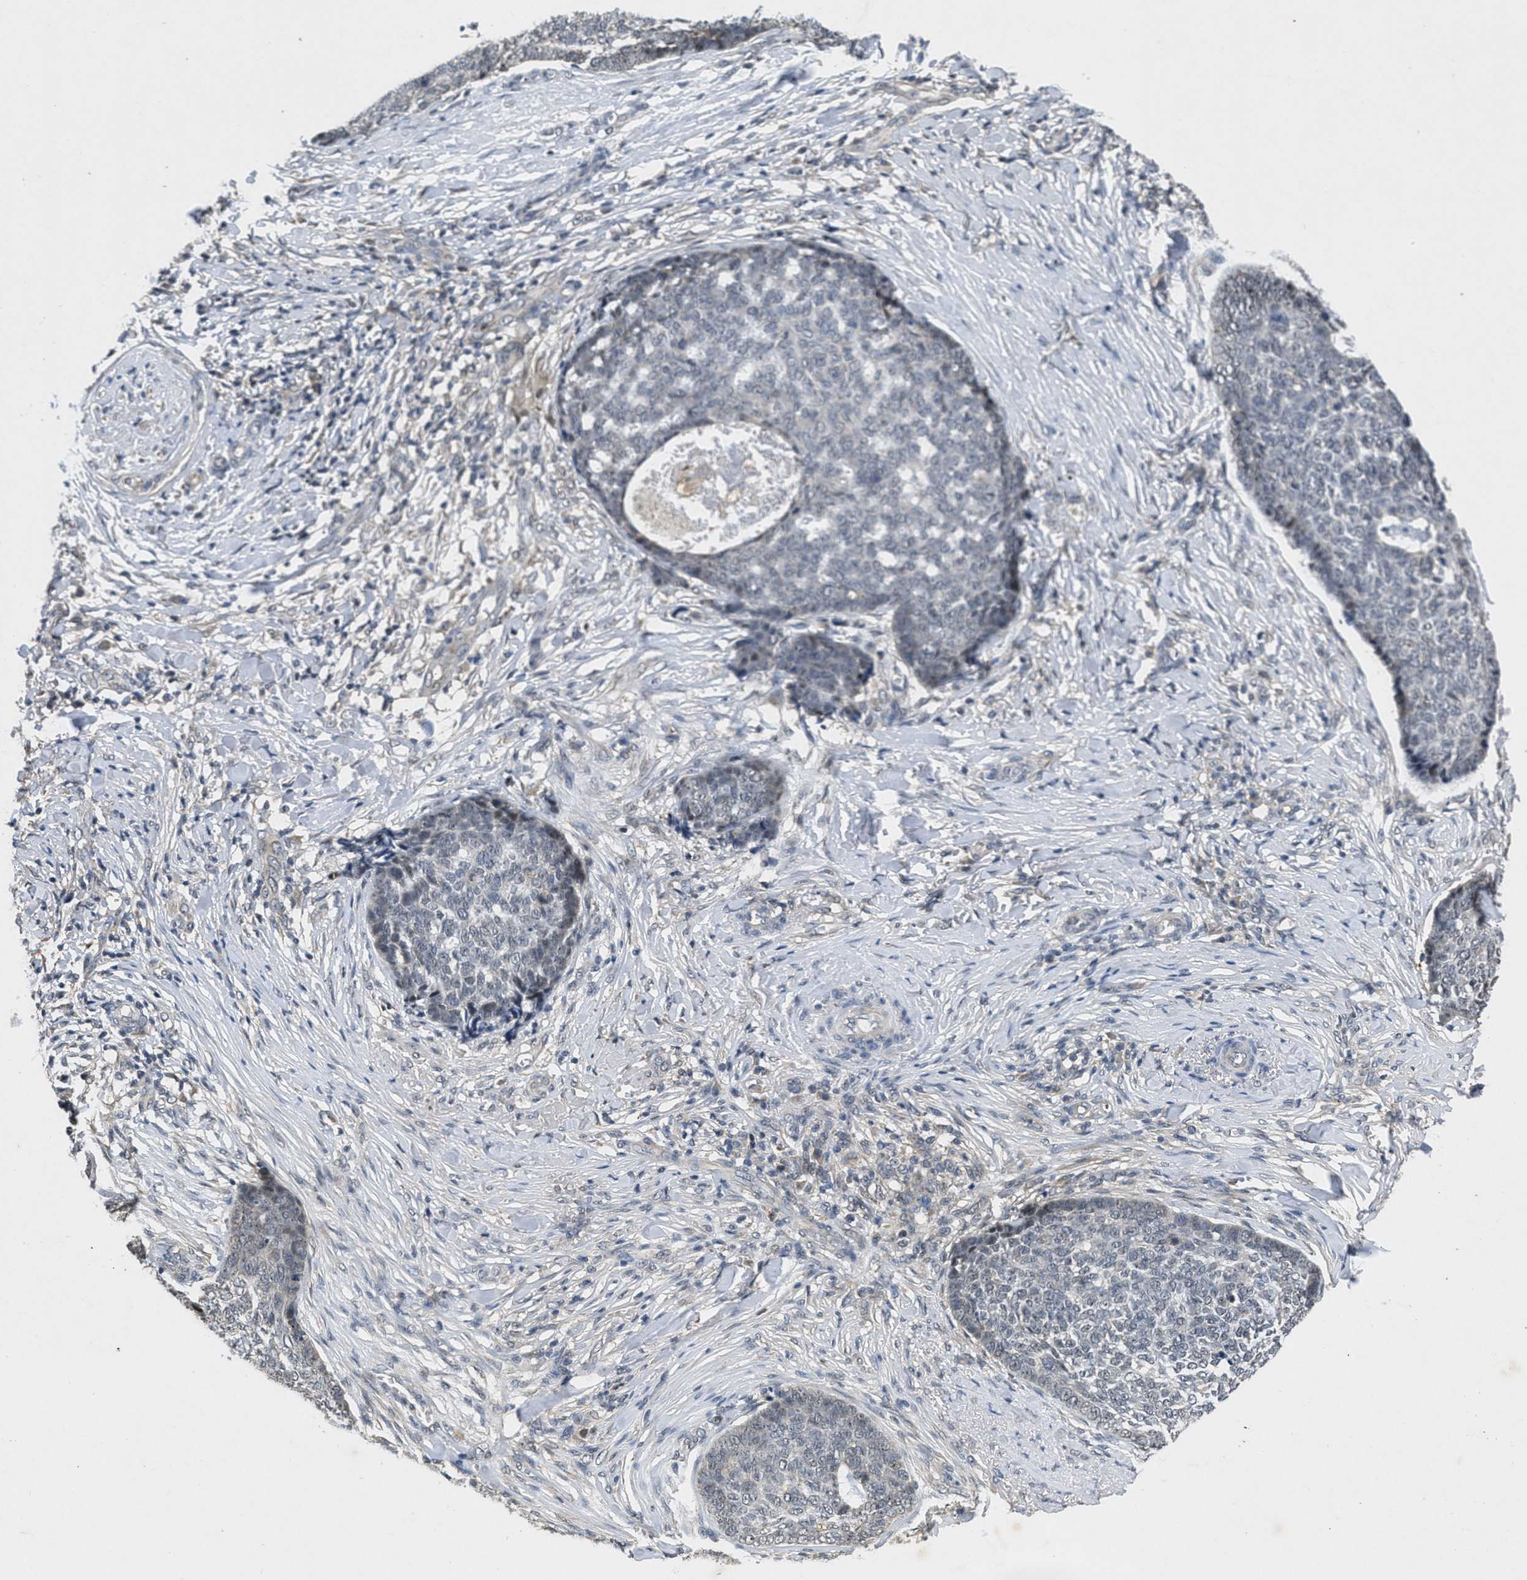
{"staining": {"intensity": "negative", "quantity": "none", "location": "none"}, "tissue": "skin cancer", "cell_type": "Tumor cells", "image_type": "cancer", "snomed": [{"axis": "morphology", "description": "Basal cell carcinoma"}, {"axis": "topography", "description": "Skin"}], "caption": "A micrograph of human basal cell carcinoma (skin) is negative for staining in tumor cells. (DAB (3,3'-diaminobenzidine) immunohistochemistry visualized using brightfield microscopy, high magnification).", "gene": "PAPOLG", "patient": {"sex": "male", "age": 84}}